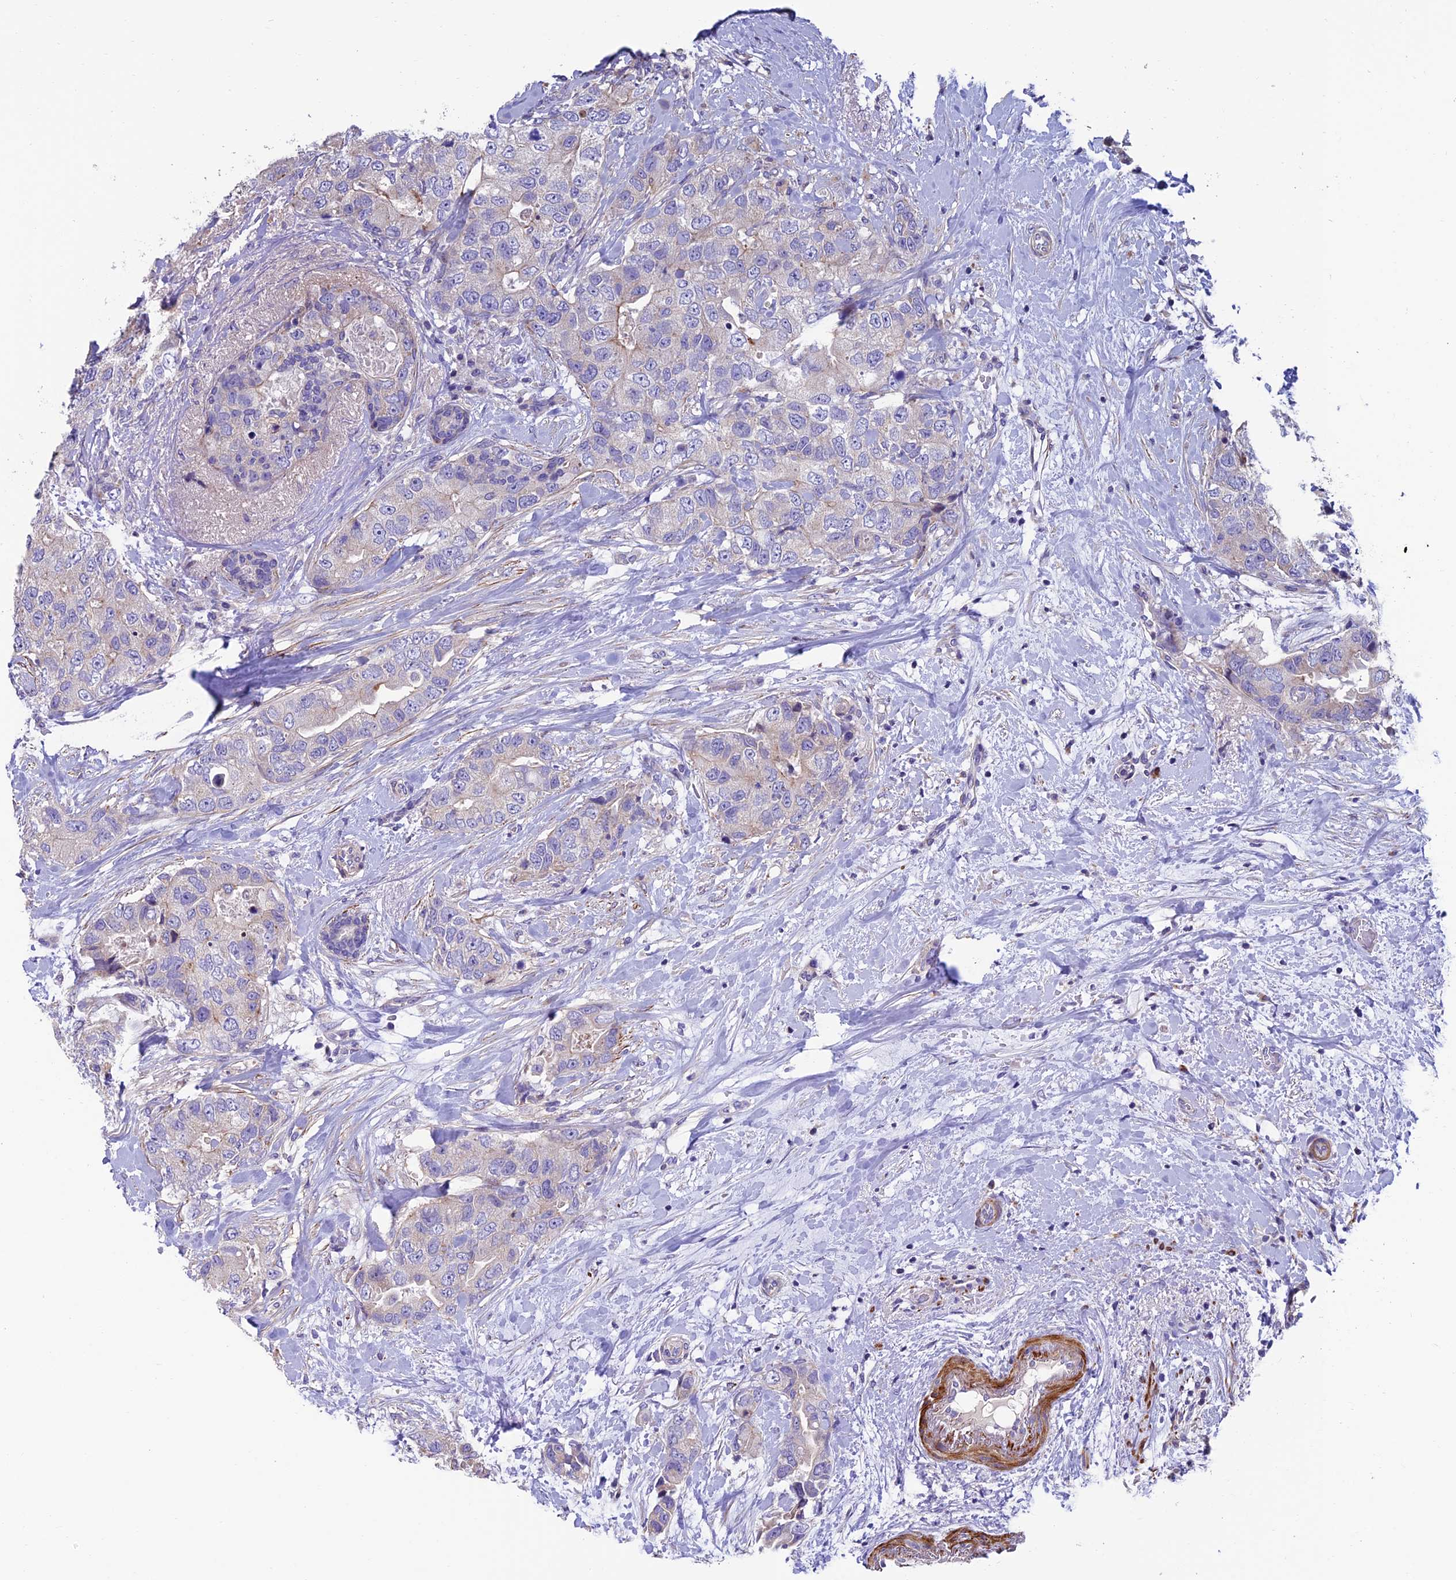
{"staining": {"intensity": "negative", "quantity": "none", "location": "none"}, "tissue": "breast cancer", "cell_type": "Tumor cells", "image_type": "cancer", "snomed": [{"axis": "morphology", "description": "Duct carcinoma"}, {"axis": "topography", "description": "Breast"}], "caption": "The photomicrograph demonstrates no staining of tumor cells in invasive ductal carcinoma (breast).", "gene": "FAM178B", "patient": {"sex": "female", "age": 62}}